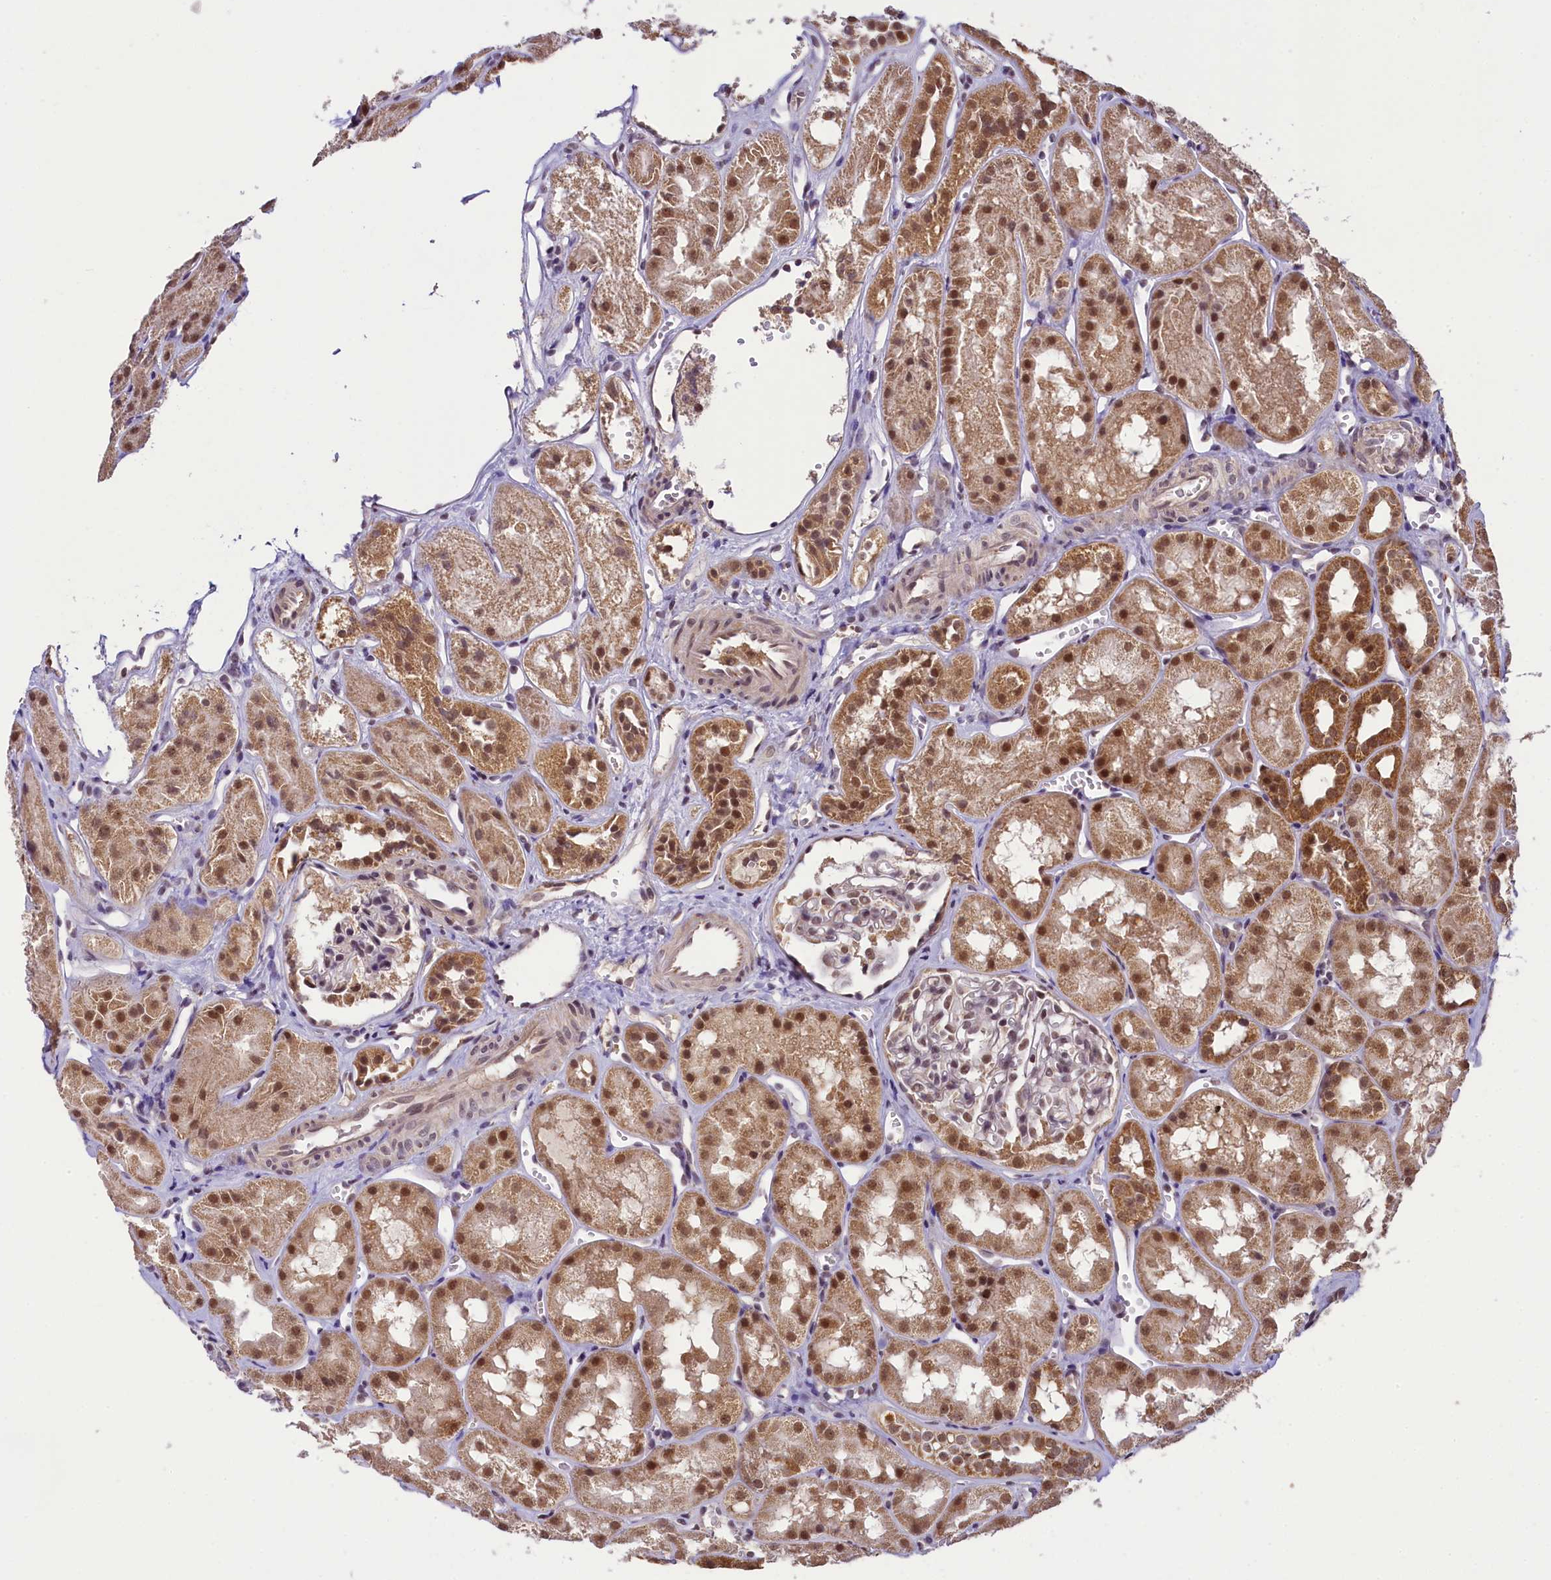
{"staining": {"intensity": "moderate", "quantity": "25%-75%", "location": "nuclear"}, "tissue": "kidney", "cell_type": "Cells in glomeruli", "image_type": "normal", "snomed": [{"axis": "morphology", "description": "Normal tissue, NOS"}, {"axis": "topography", "description": "Kidney"}], "caption": "The histopathology image shows staining of benign kidney, revealing moderate nuclear protein expression (brown color) within cells in glomeruli. The protein is shown in brown color, while the nuclei are stained blue.", "gene": "PAF1", "patient": {"sex": "male", "age": 16}}